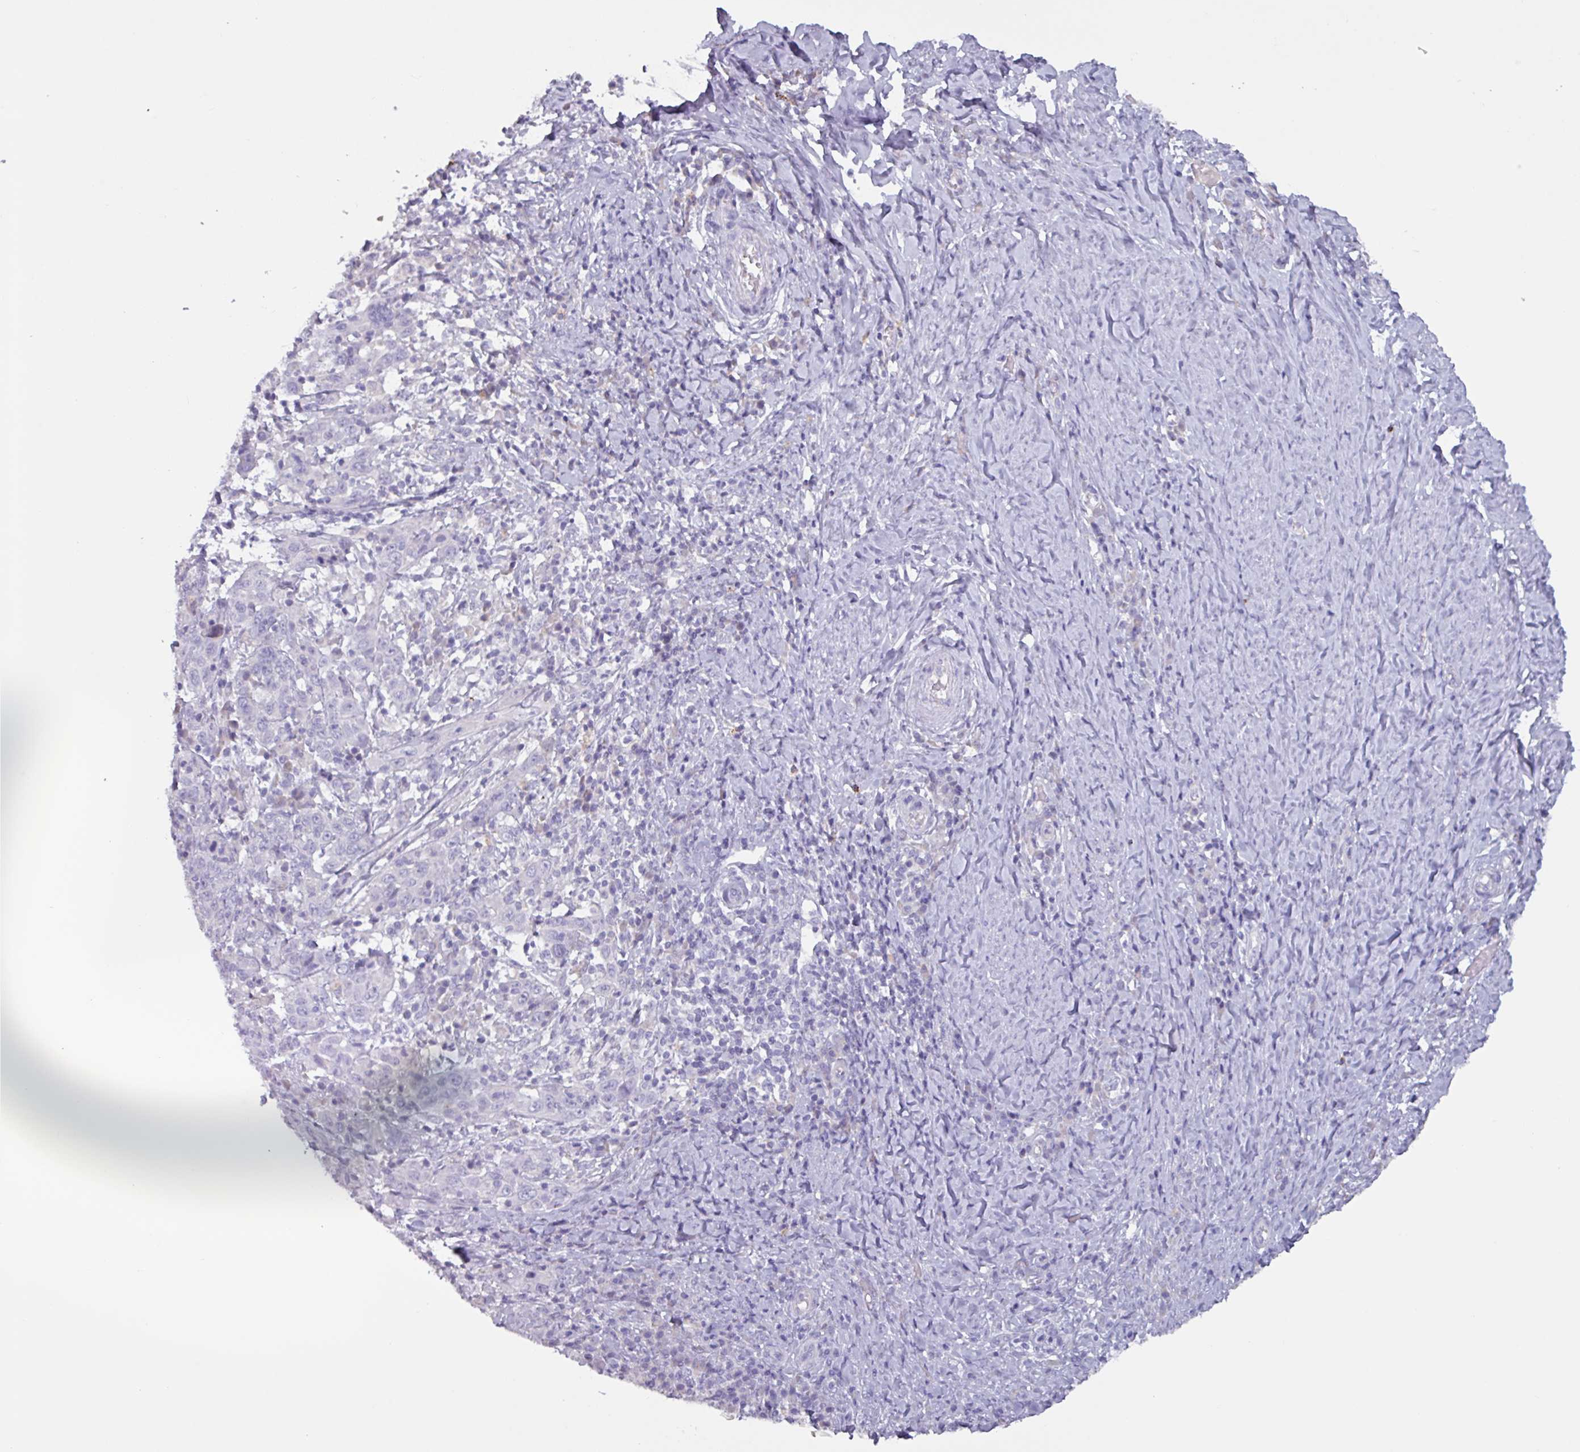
{"staining": {"intensity": "negative", "quantity": "none", "location": "none"}, "tissue": "cervical cancer", "cell_type": "Tumor cells", "image_type": "cancer", "snomed": [{"axis": "morphology", "description": "Squamous cell carcinoma, NOS"}, {"axis": "topography", "description": "Cervix"}], "caption": "Immunohistochemistry (IHC) of human cervical cancer (squamous cell carcinoma) reveals no positivity in tumor cells.", "gene": "OR2T10", "patient": {"sex": "female", "age": 46}}